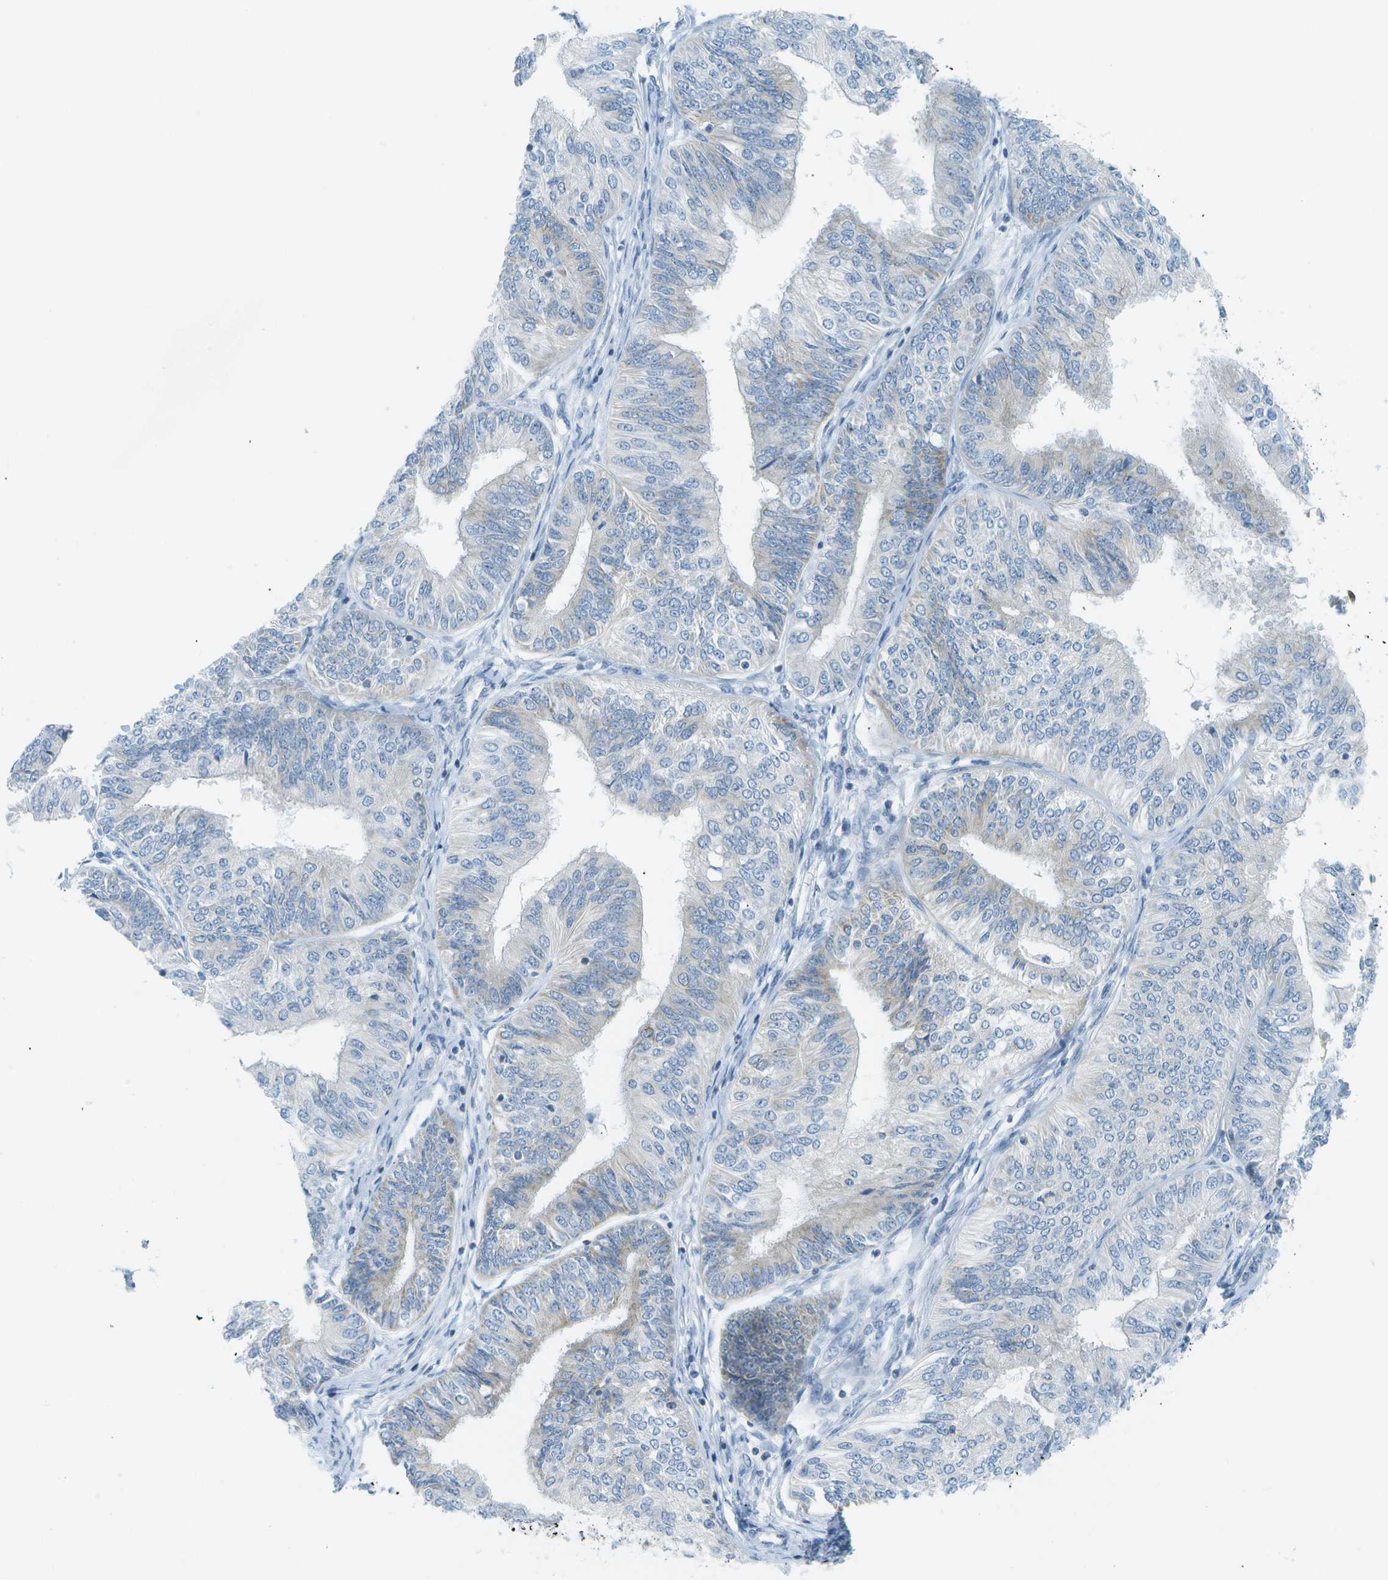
{"staining": {"intensity": "negative", "quantity": "none", "location": "none"}, "tissue": "endometrial cancer", "cell_type": "Tumor cells", "image_type": "cancer", "snomed": [{"axis": "morphology", "description": "Adenocarcinoma, NOS"}, {"axis": "topography", "description": "Endometrium"}], "caption": "An IHC photomicrograph of endometrial adenocarcinoma is shown. There is no staining in tumor cells of endometrial adenocarcinoma.", "gene": "SMYD5", "patient": {"sex": "female", "age": 58}}